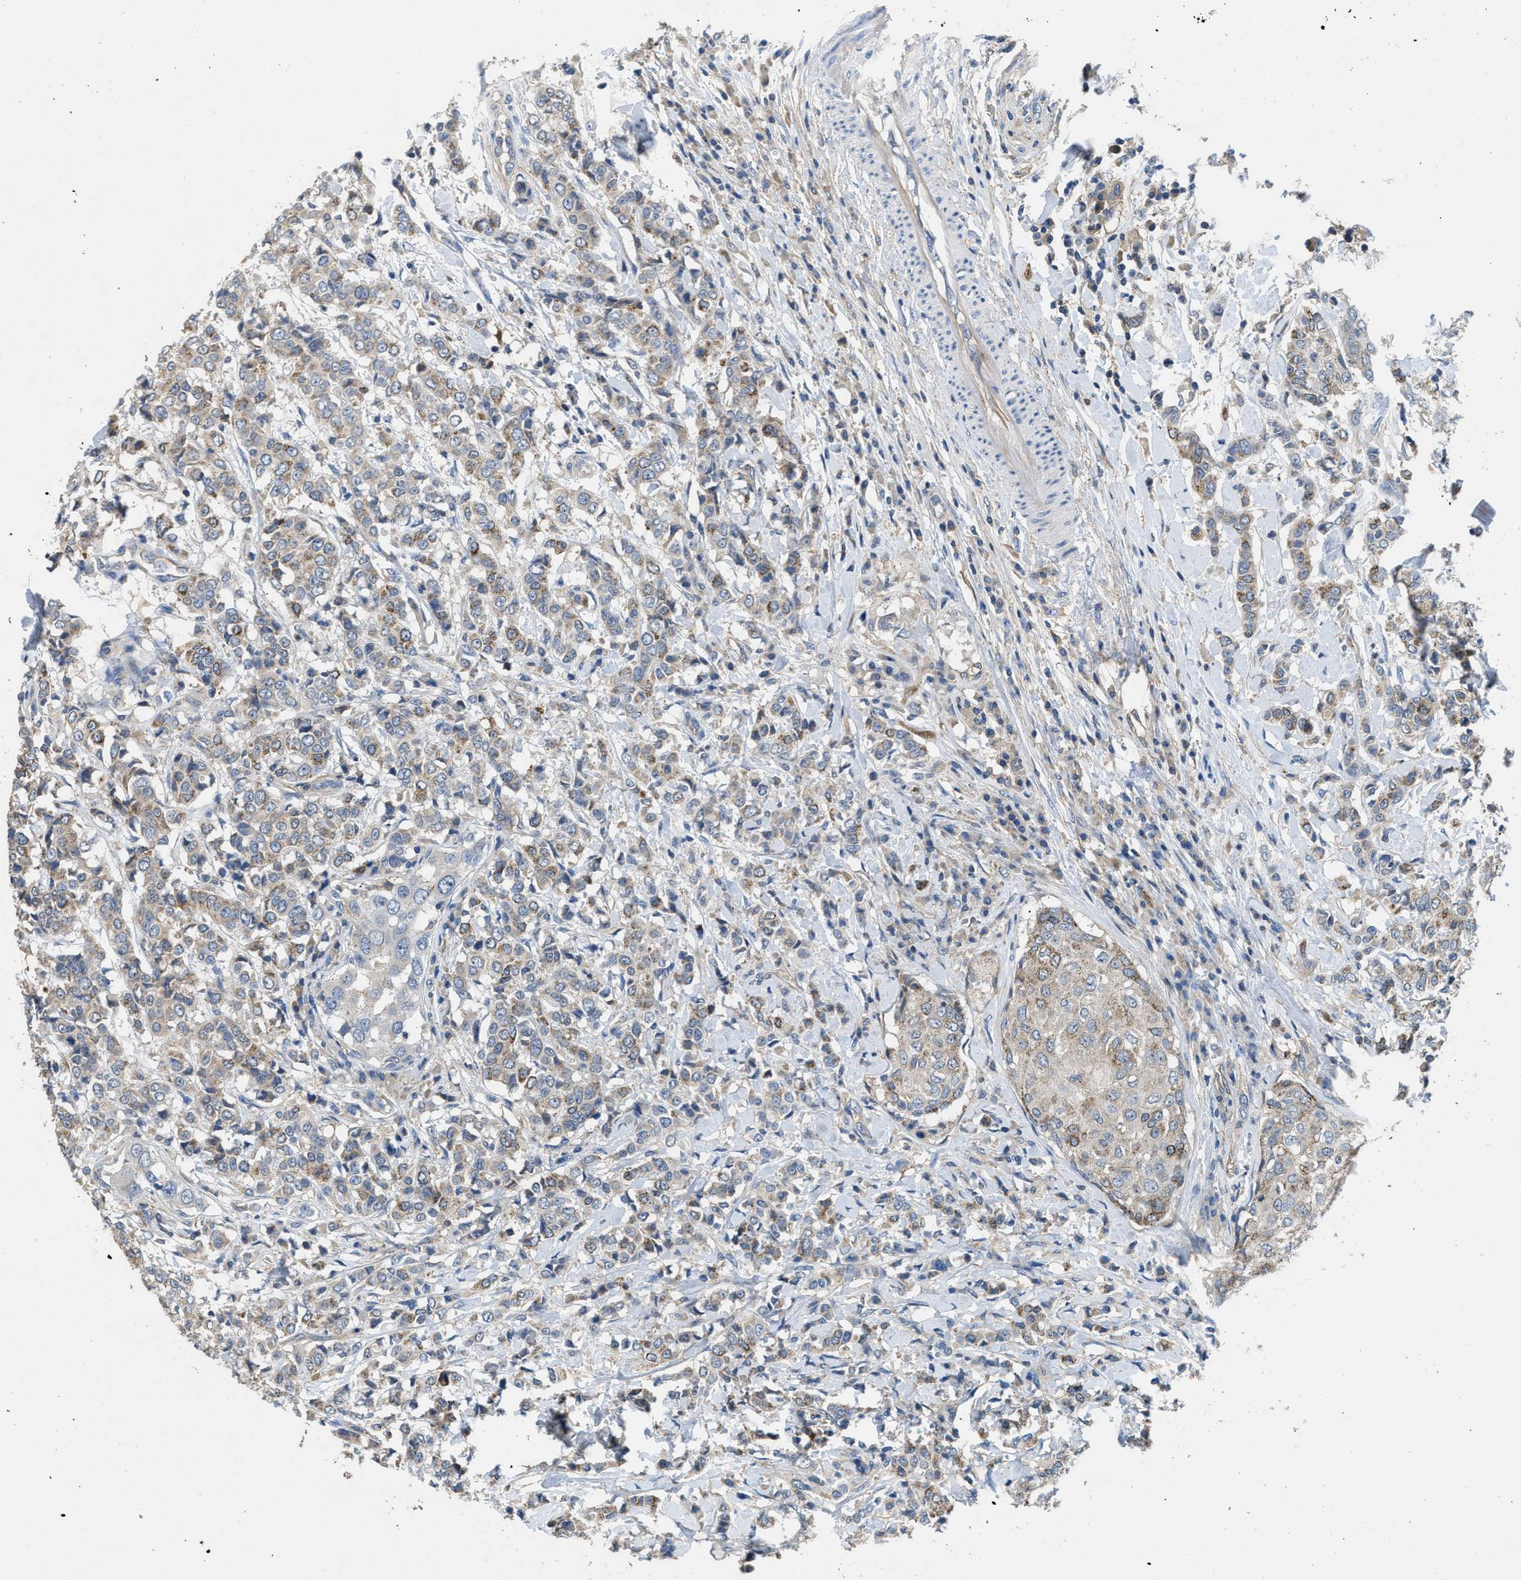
{"staining": {"intensity": "moderate", "quantity": "25%-75%", "location": "cytoplasmic/membranous"}, "tissue": "breast cancer", "cell_type": "Tumor cells", "image_type": "cancer", "snomed": [{"axis": "morphology", "description": "Duct carcinoma"}, {"axis": "topography", "description": "Breast"}], "caption": "This photomicrograph exhibits breast cancer stained with immunohistochemistry to label a protein in brown. The cytoplasmic/membranous of tumor cells show moderate positivity for the protein. Nuclei are counter-stained blue.", "gene": "DGKE", "patient": {"sex": "female", "age": 27}}